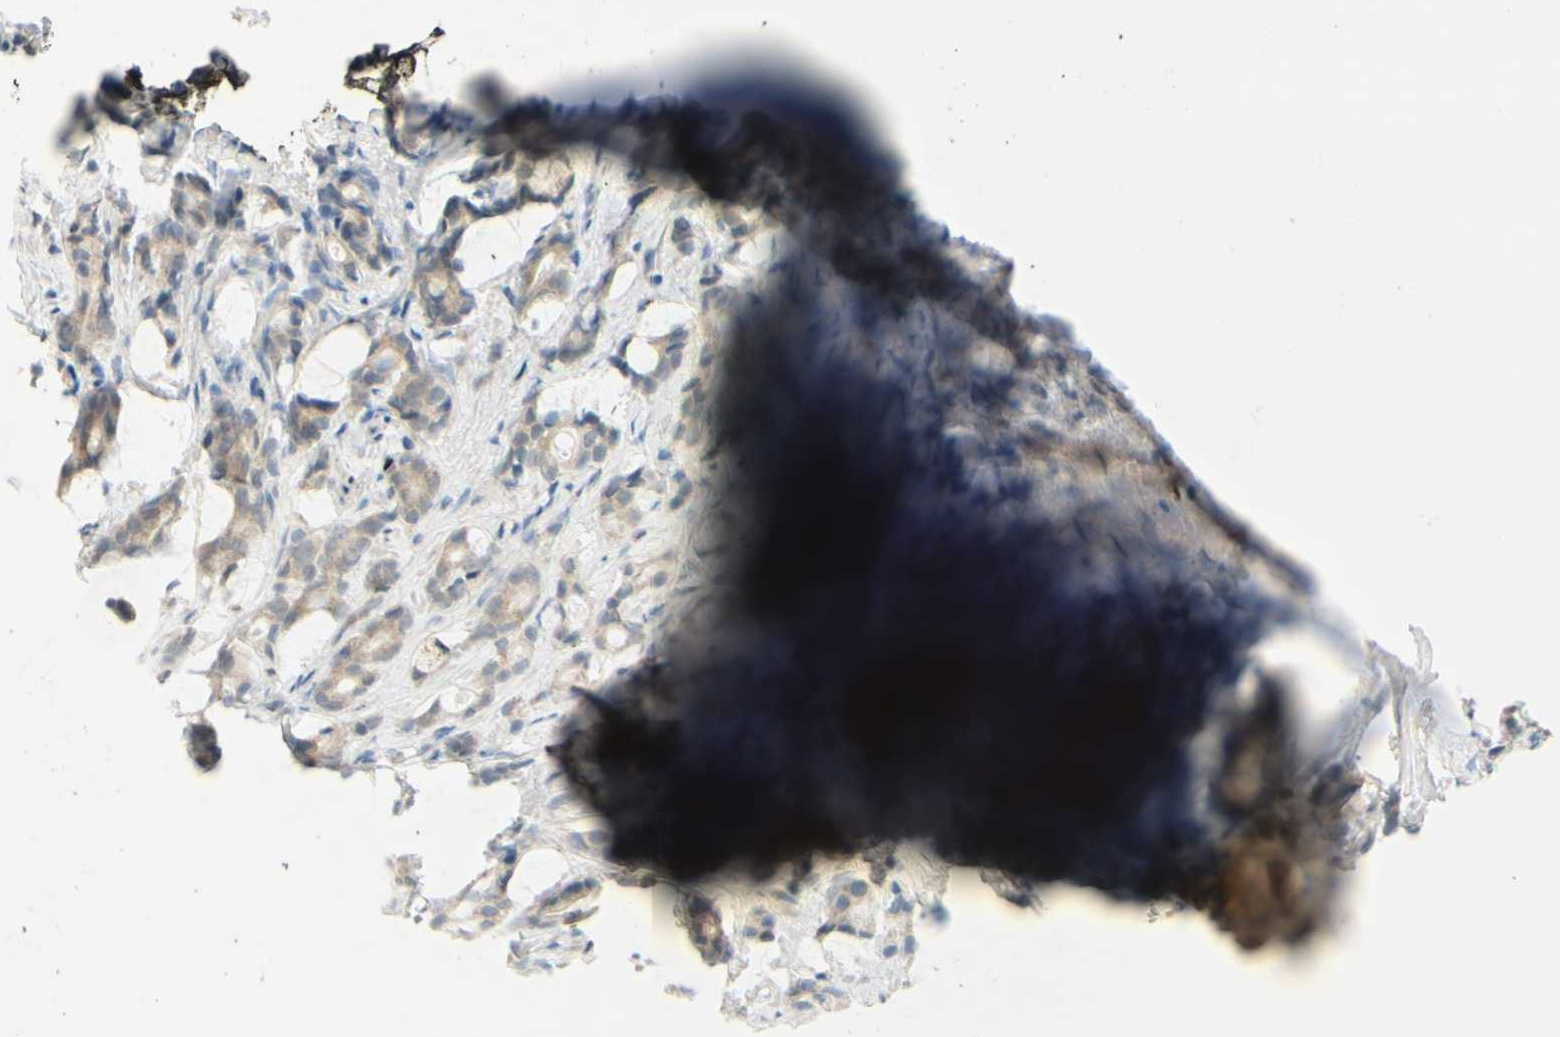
{"staining": {"intensity": "weak", "quantity": ">75%", "location": "cytoplasmic/membranous"}, "tissue": "prostate cancer", "cell_type": "Tumor cells", "image_type": "cancer", "snomed": [{"axis": "morphology", "description": "Adenocarcinoma, Low grade"}, {"axis": "topography", "description": "Prostate"}], "caption": "Immunohistochemistry image of neoplastic tissue: human prostate cancer (low-grade adenocarcinoma) stained using immunohistochemistry displays low levels of weak protein expression localized specifically in the cytoplasmic/membranous of tumor cells, appearing as a cytoplasmic/membranous brown color.", "gene": "GALNT5", "patient": {"sex": "male", "age": 58}}